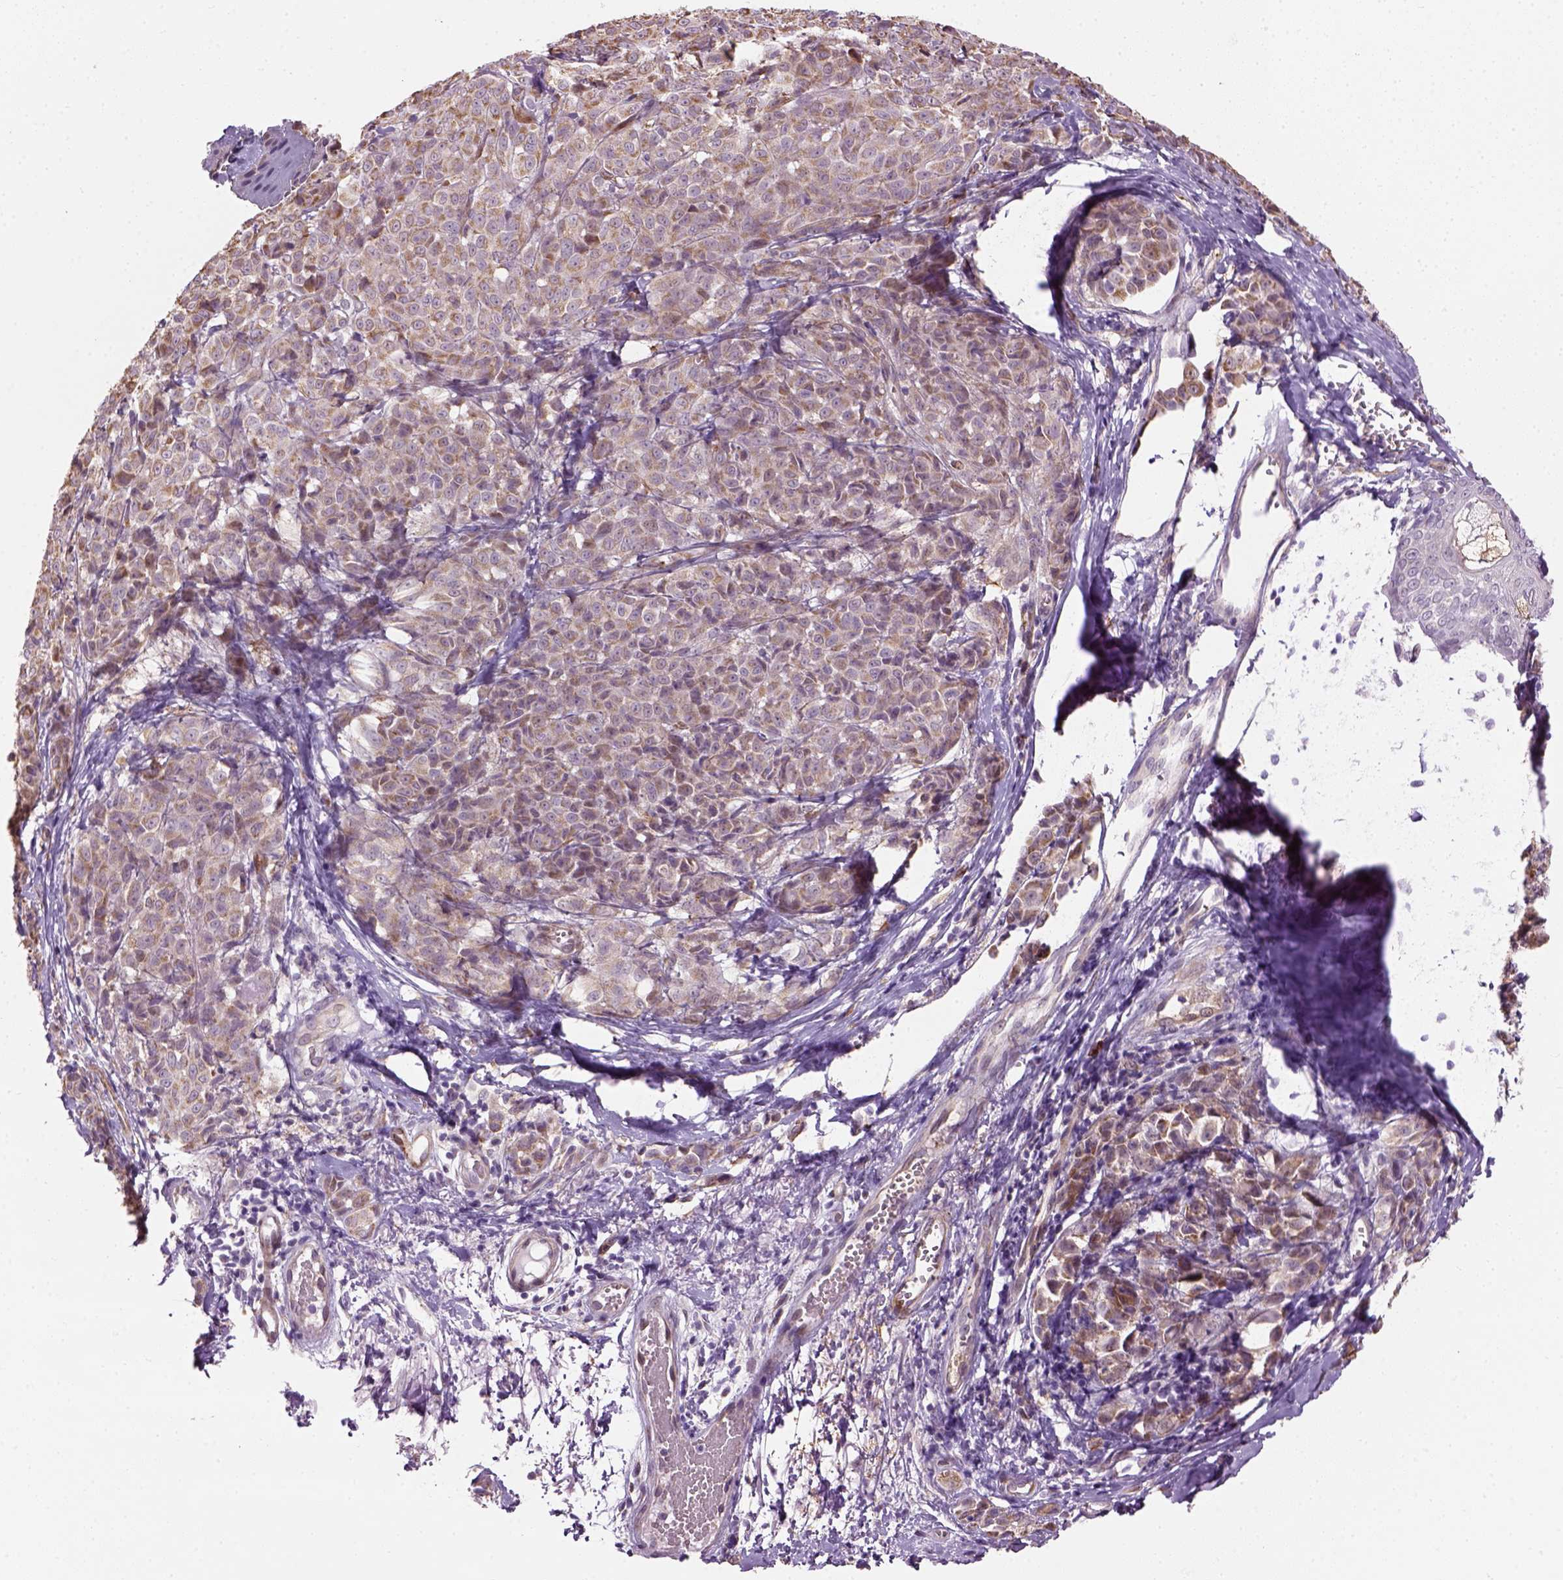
{"staining": {"intensity": "weak", "quantity": ">75%", "location": "cytoplasmic/membranous"}, "tissue": "melanoma", "cell_type": "Tumor cells", "image_type": "cancer", "snomed": [{"axis": "morphology", "description": "Malignant melanoma, NOS"}, {"axis": "topography", "description": "Skin"}], "caption": "The image reveals a brown stain indicating the presence of a protein in the cytoplasmic/membranous of tumor cells in malignant melanoma.", "gene": "XK", "patient": {"sex": "male", "age": 89}}